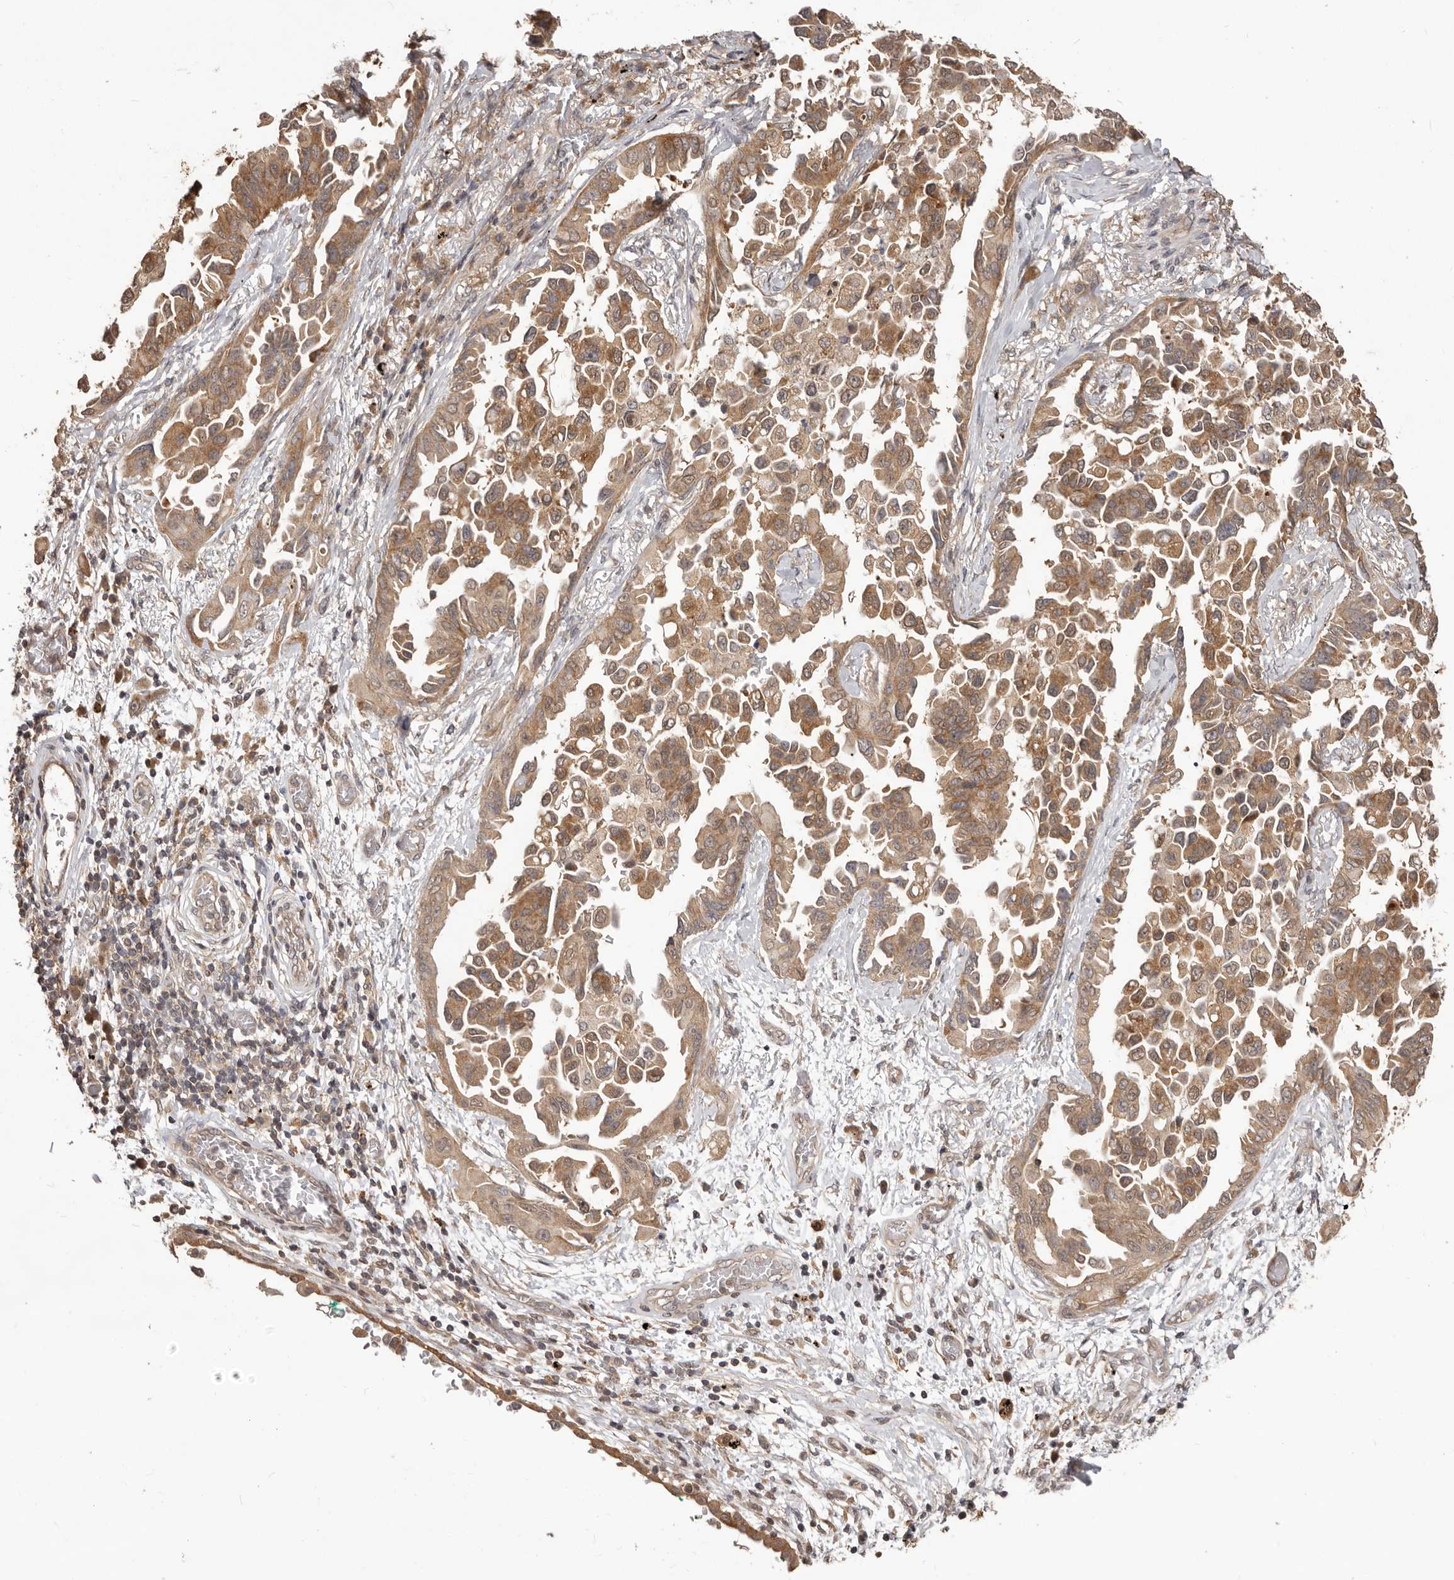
{"staining": {"intensity": "moderate", "quantity": ">75%", "location": "cytoplasmic/membranous"}, "tissue": "lung cancer", "cell_type": "Tumor cells", "image_type": "cancer", "snomed": [{"axis": "morphology", "description": "Adenocarcinoma, NOS"}, {"axis": "topography", "description": "Lung"}], "caption": "Immunohistochemical staining of human lung cancer demonstrates medium levels of moderate cytoplasmic/membranous staining in approximately >75% of tumor cells.", "gene": "MTO1", "patient": {"sex": "female", "age": 67}}